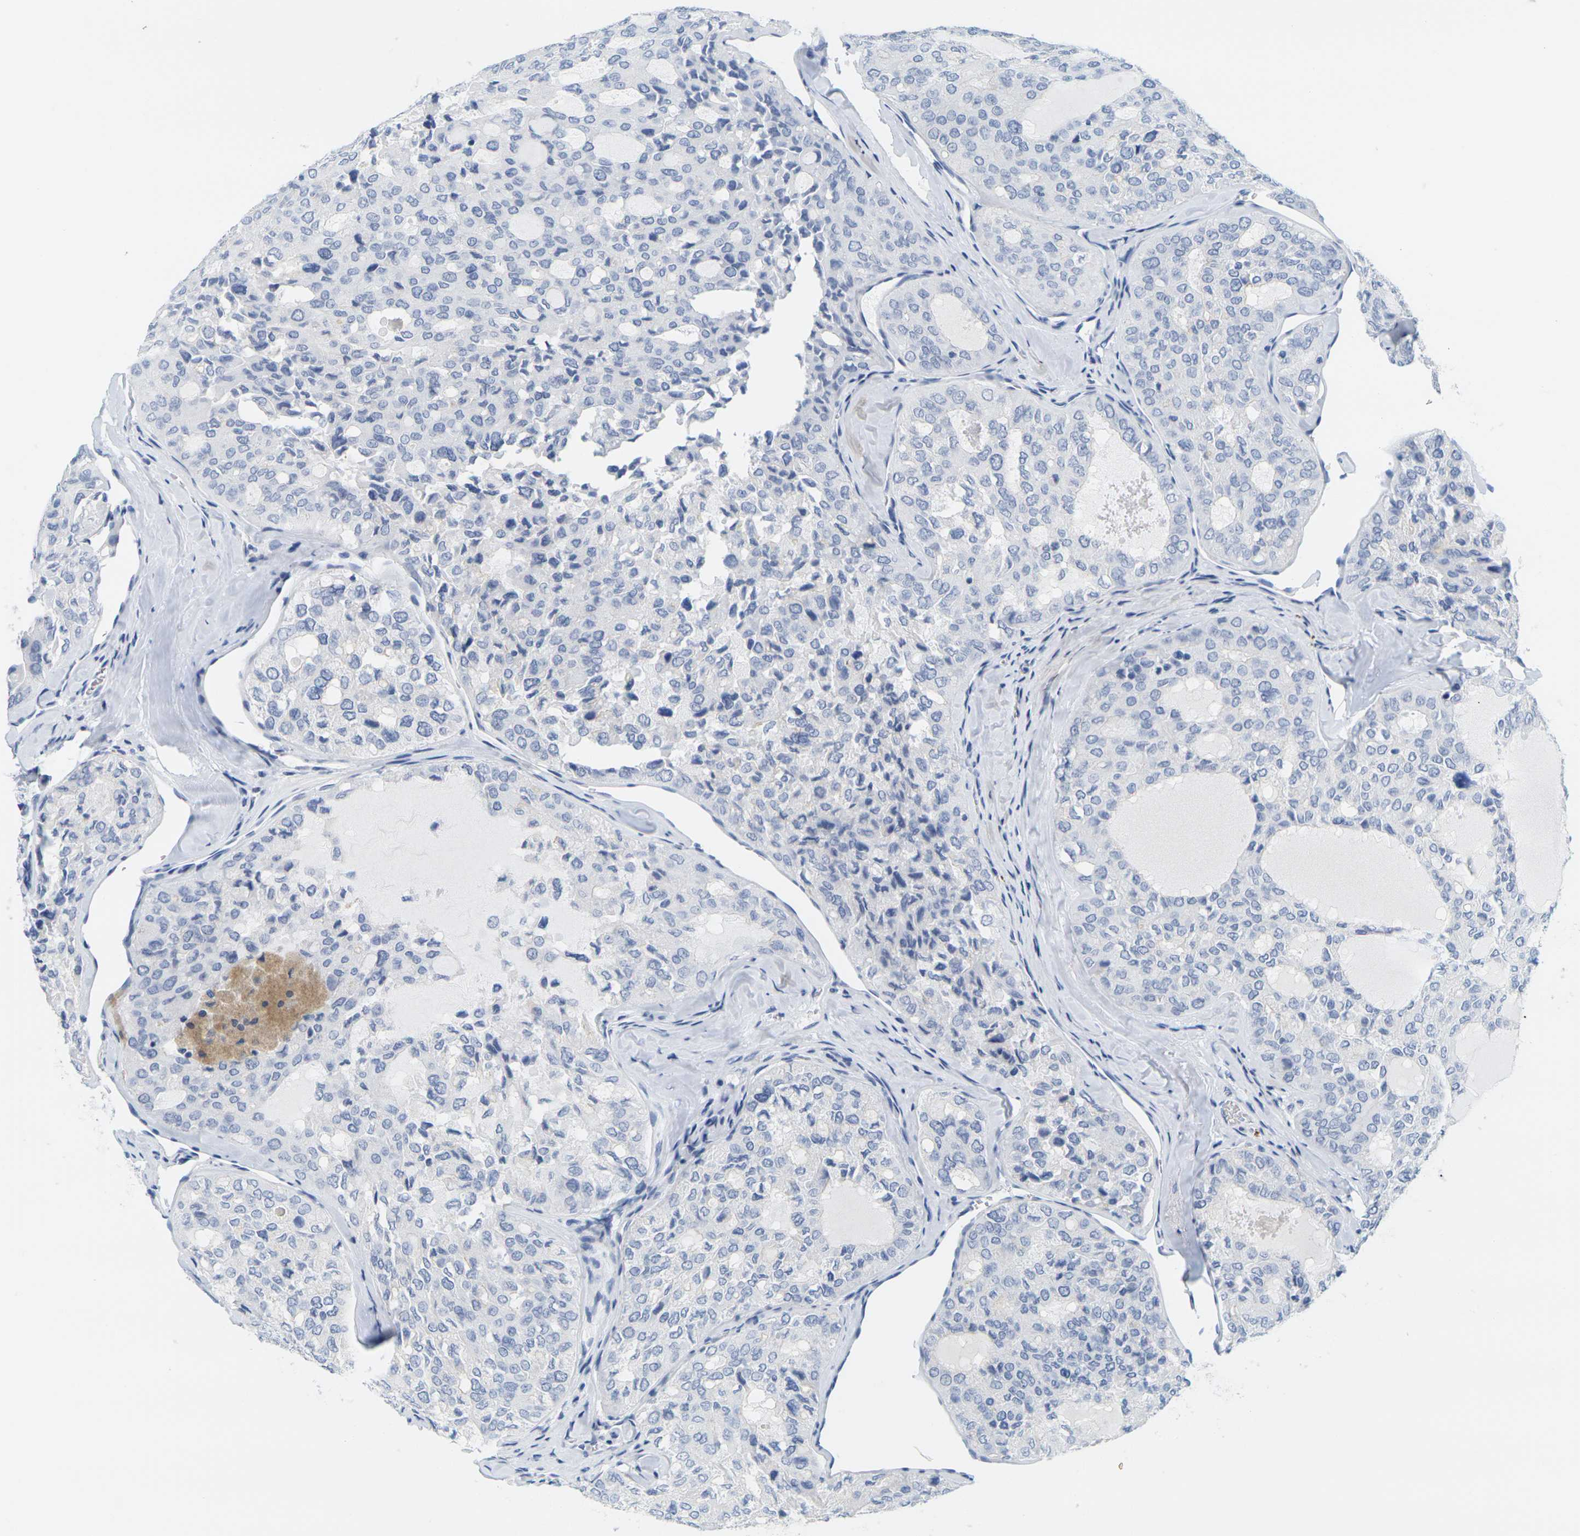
{"staining": {"intensity": "negative", "quantity": "none", "location": "none"}, "tissue": "thyroid cancer", "cell_type": "Tumor cells", "image_type": "cancer", "snomed": [{"axis": "morphology", "description": "Follicular adenoma carcinoma, NOS"}, {"axis": "topography", "description": "Thyroid gland"}], "caption": "Thyroid follicular adenoma carcinoma was stained to show a protein in brown. There is no significant positivity in tumor cells.", "gene": "HLA-DOB", "patient": {"sex": "male", "age": 75}}